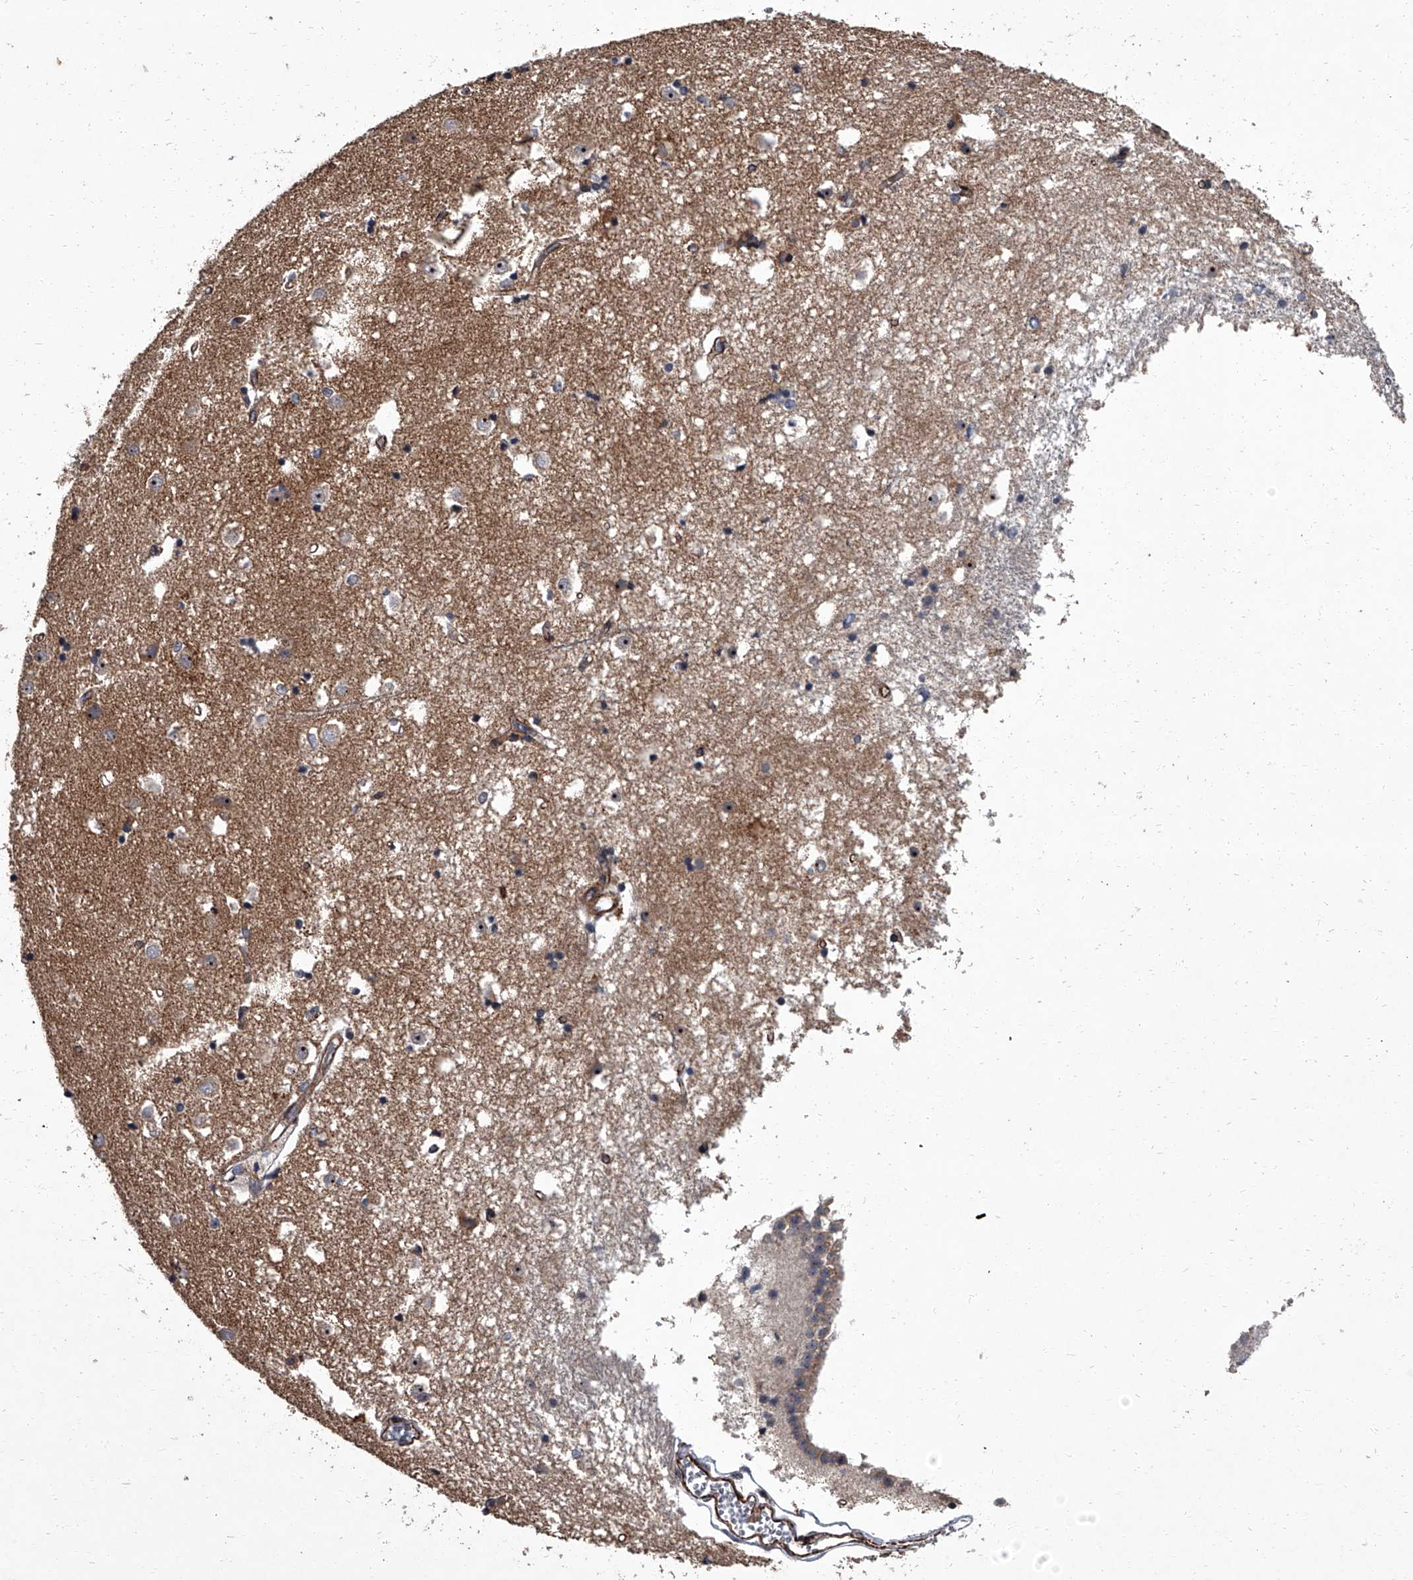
{"staining": {"intensity": "weak", "quantity": "<25%", "location": "cytoplasmic/membranous"}, "tissue": "caudate", "cell_type": "Glial cells", "image_type": "normal", "snomed": [{"axis": "morphology", "description": "Normal tissue, NOS"}, {"axis": "topography", "description": "Lateral ventricle wall"}], "caption": "Histopathology image shows no significant protein expression in glial cells of normal caudate.", "gene": "SIRT4", "patient": {"sex": "male", "age": 45}}